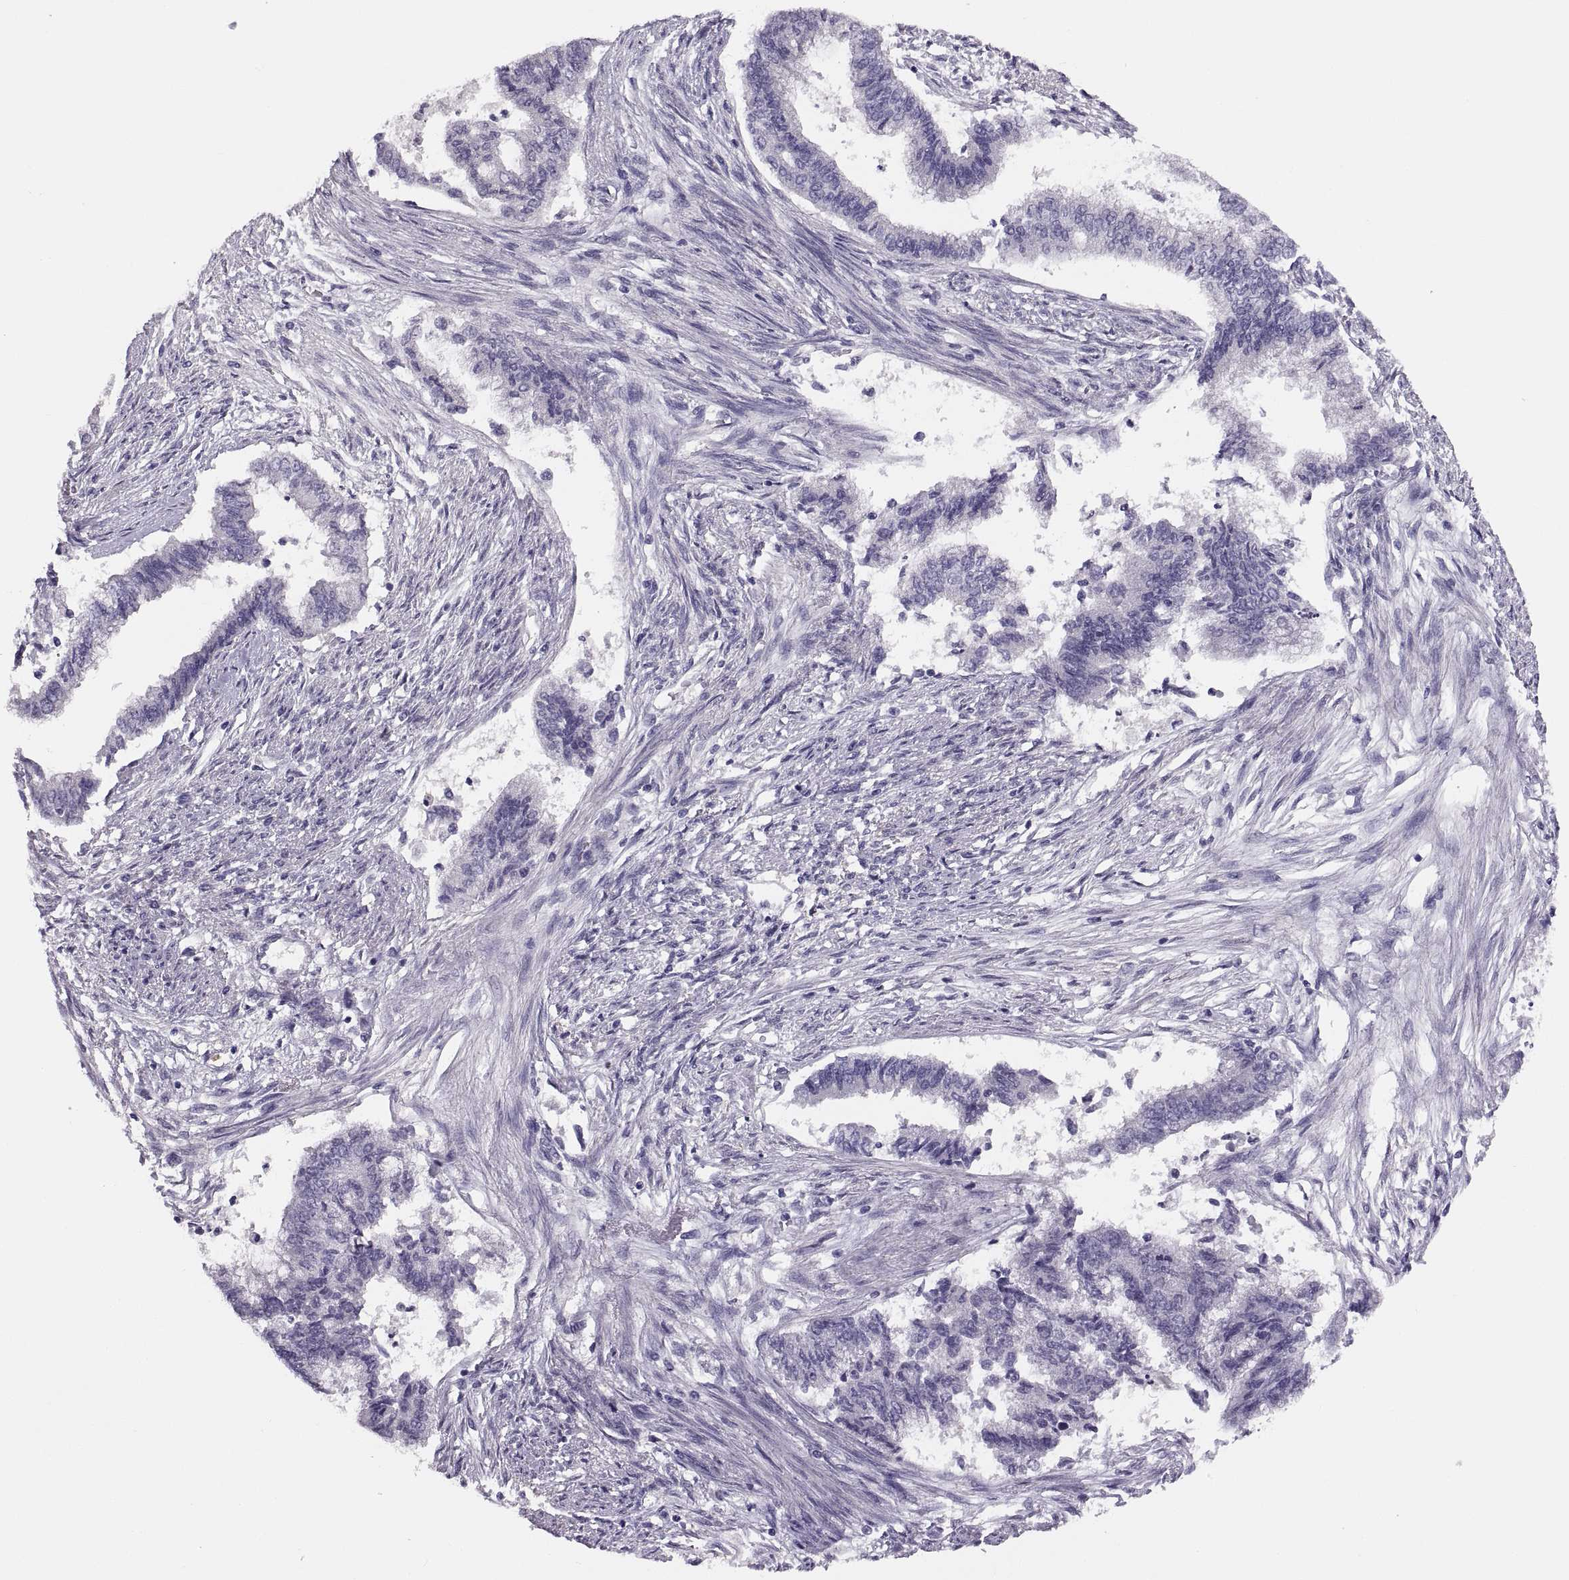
{"staining": {"intensity": "negative", "quantity": "none", "location": "none"}, "tissue": "endometrial cancer", "cell_type": "Tumor cells", "image_type": "cancer", "snomed": [{"axis": "morphology", "description": "Adenocarcinoma, NOS"}, {"axis": "topography", "description": "Endometrium"}], "caption": "IHC histopathology image of endometrial cancer stained for a protein (brown), which exhibits no expression in tumor cells.", "gene": "STRC", "patient": {"sex": "female", "age": 65}}